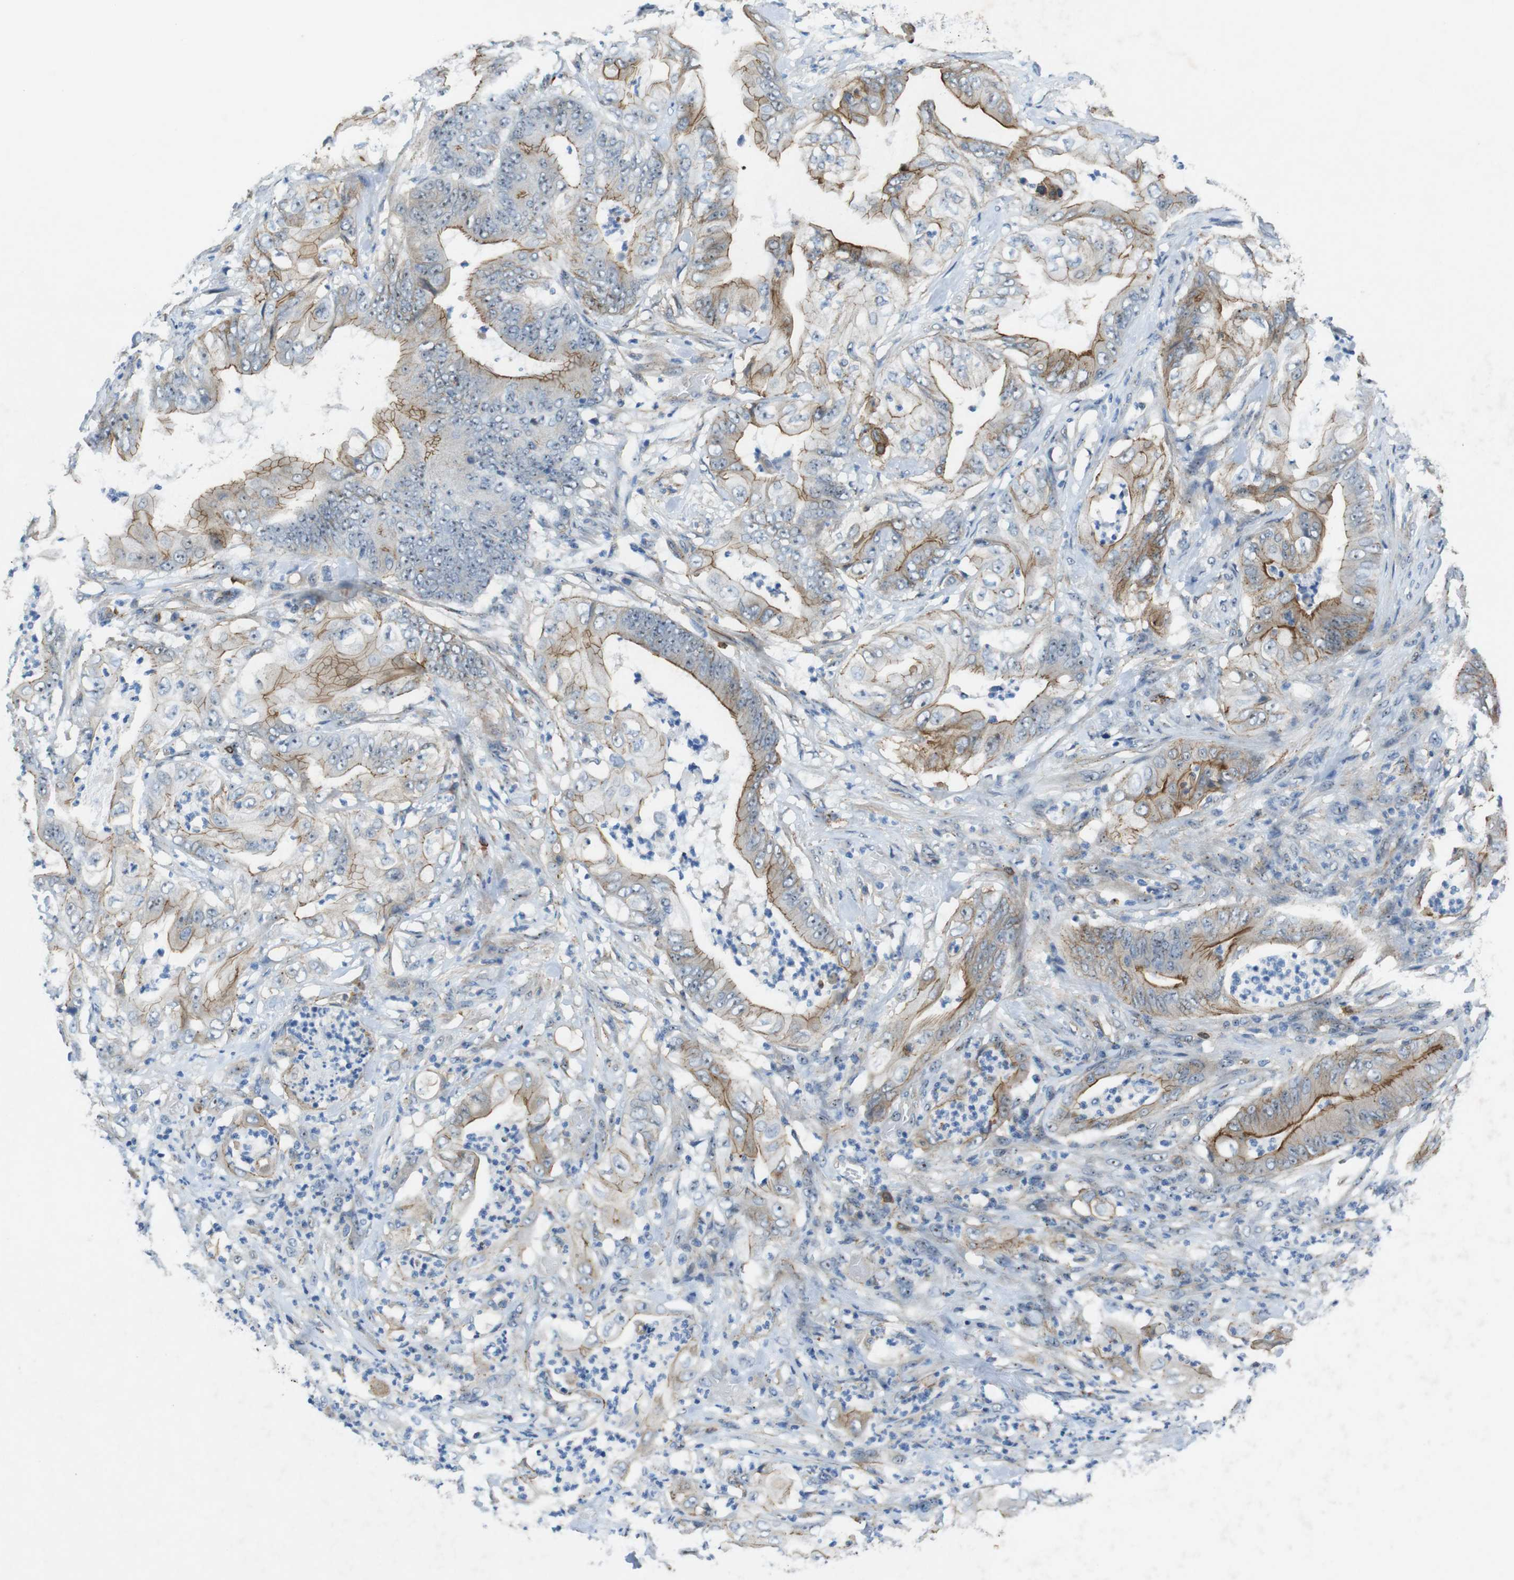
{"staining": {"intensity": "moderate", "quantity": "25%-75%", "location": "cytoplasmic/membranous"}, "tissue": "stomach cancer", "cell_type": "Tumor cells", "image_type": "cancer", "snomed": [{"axis": "morphology", "description": "Adenocarcinoma, NOS"}, {"axis": "topography", "description": "Stomach"}], "caption": "This is an image of immunohistochemistry staining of stomach adenocarcinoma, which shows moderate expression in the cytoplasmic/membranous of tumor cells.", "gene": "TJP3", "patient": {"sex": "female", "age": 73}}